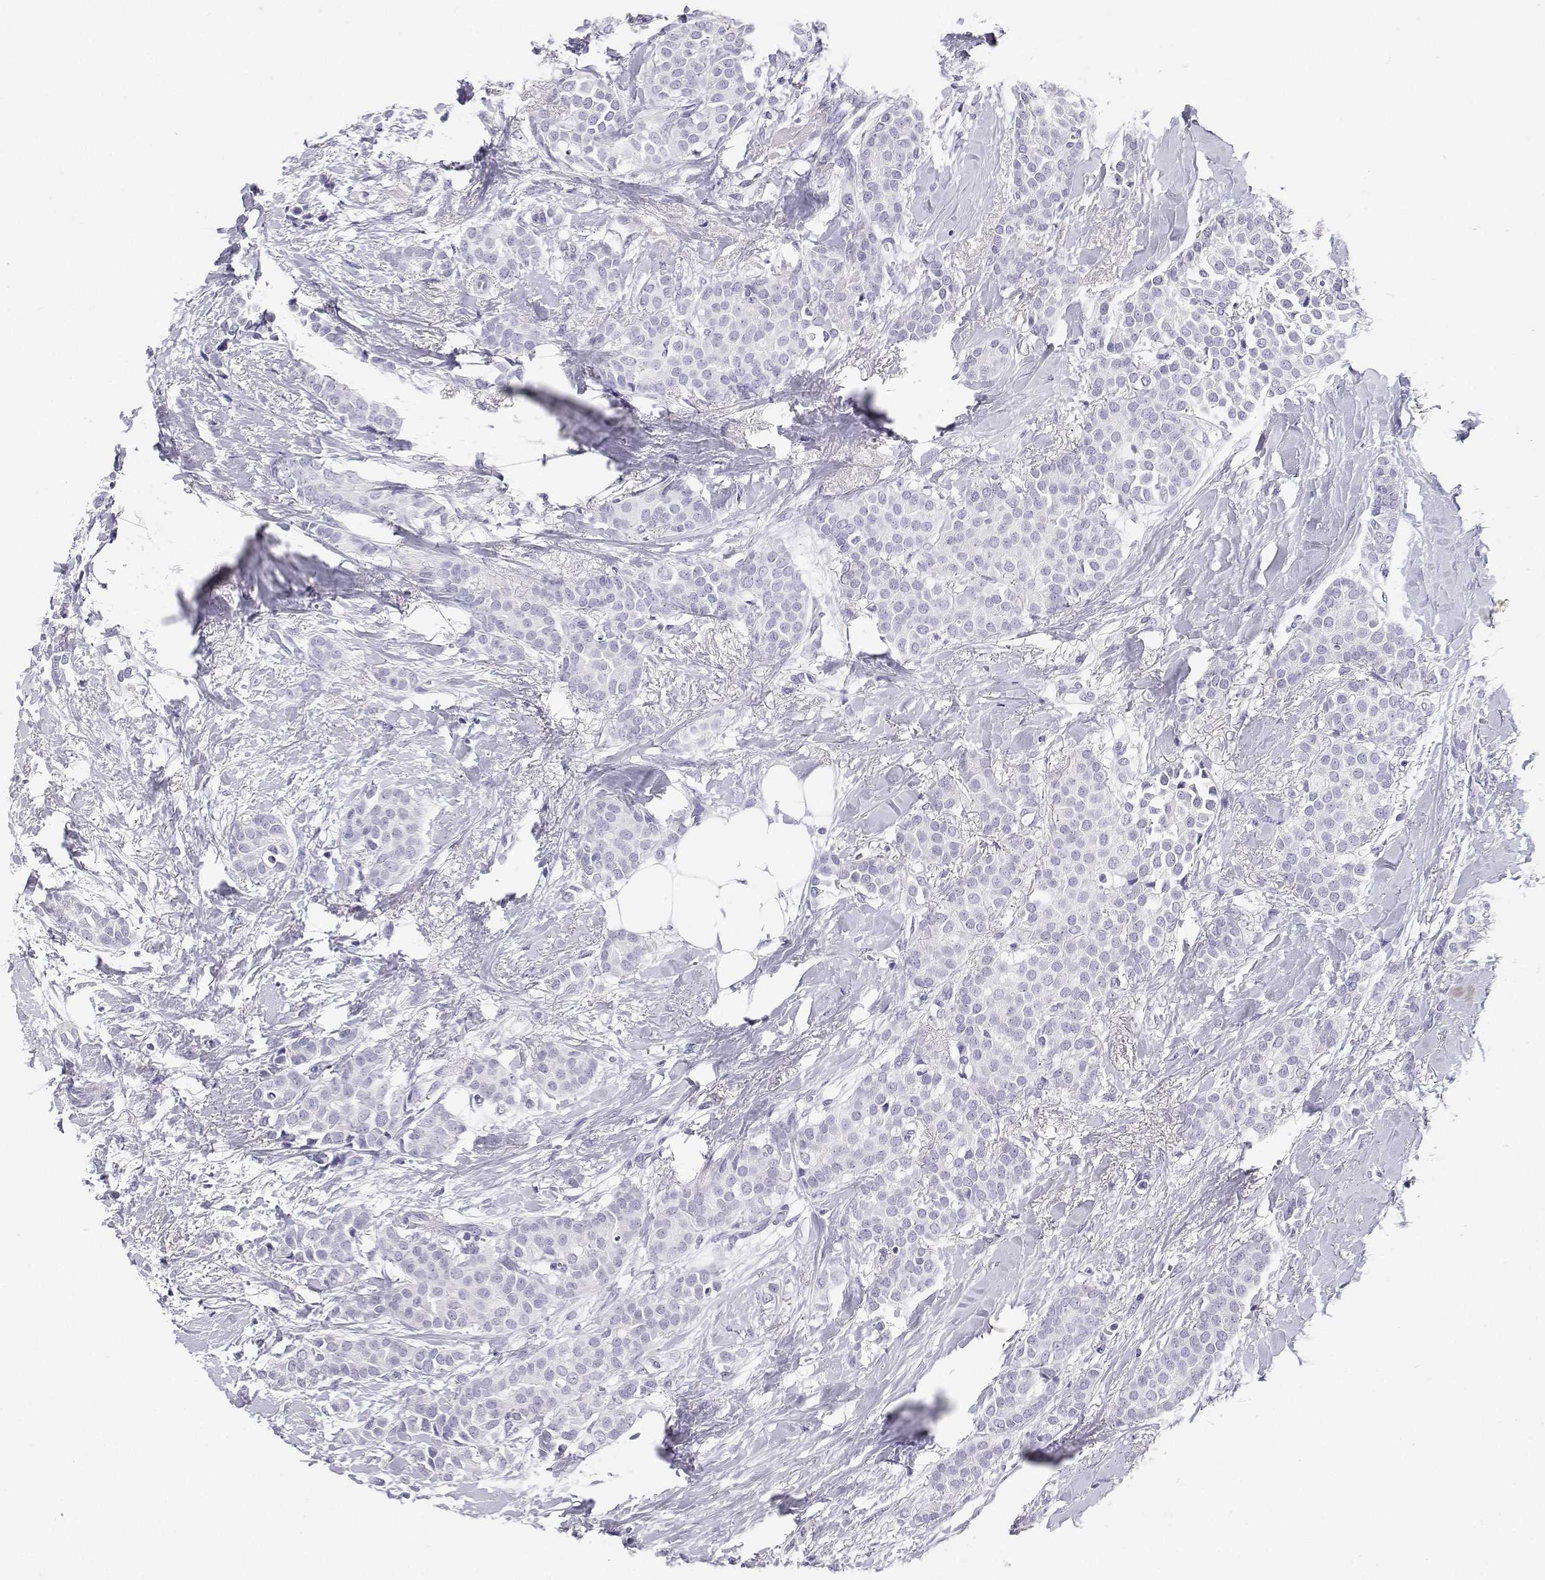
{"staining": {"intensity": "negative", "quantity": "none", "location": "none"}, "tissue": "breast cancer", "cell_type": "Tumor cells", "image_type": "cancer", "snomed": [{"axis": "morphology", "description": "Duct carcinoma"}, {"axis": "topography", "description": "Breast"}], "caption": "Protein analysis of breast cancer (infiltrating ductal carcinoma) reveals no significant expression in tumor cells. (IHC, brightfield microscopy, high magnification).", "gene": "BHMT", "patient": {"sex": "female", "age": 79}}